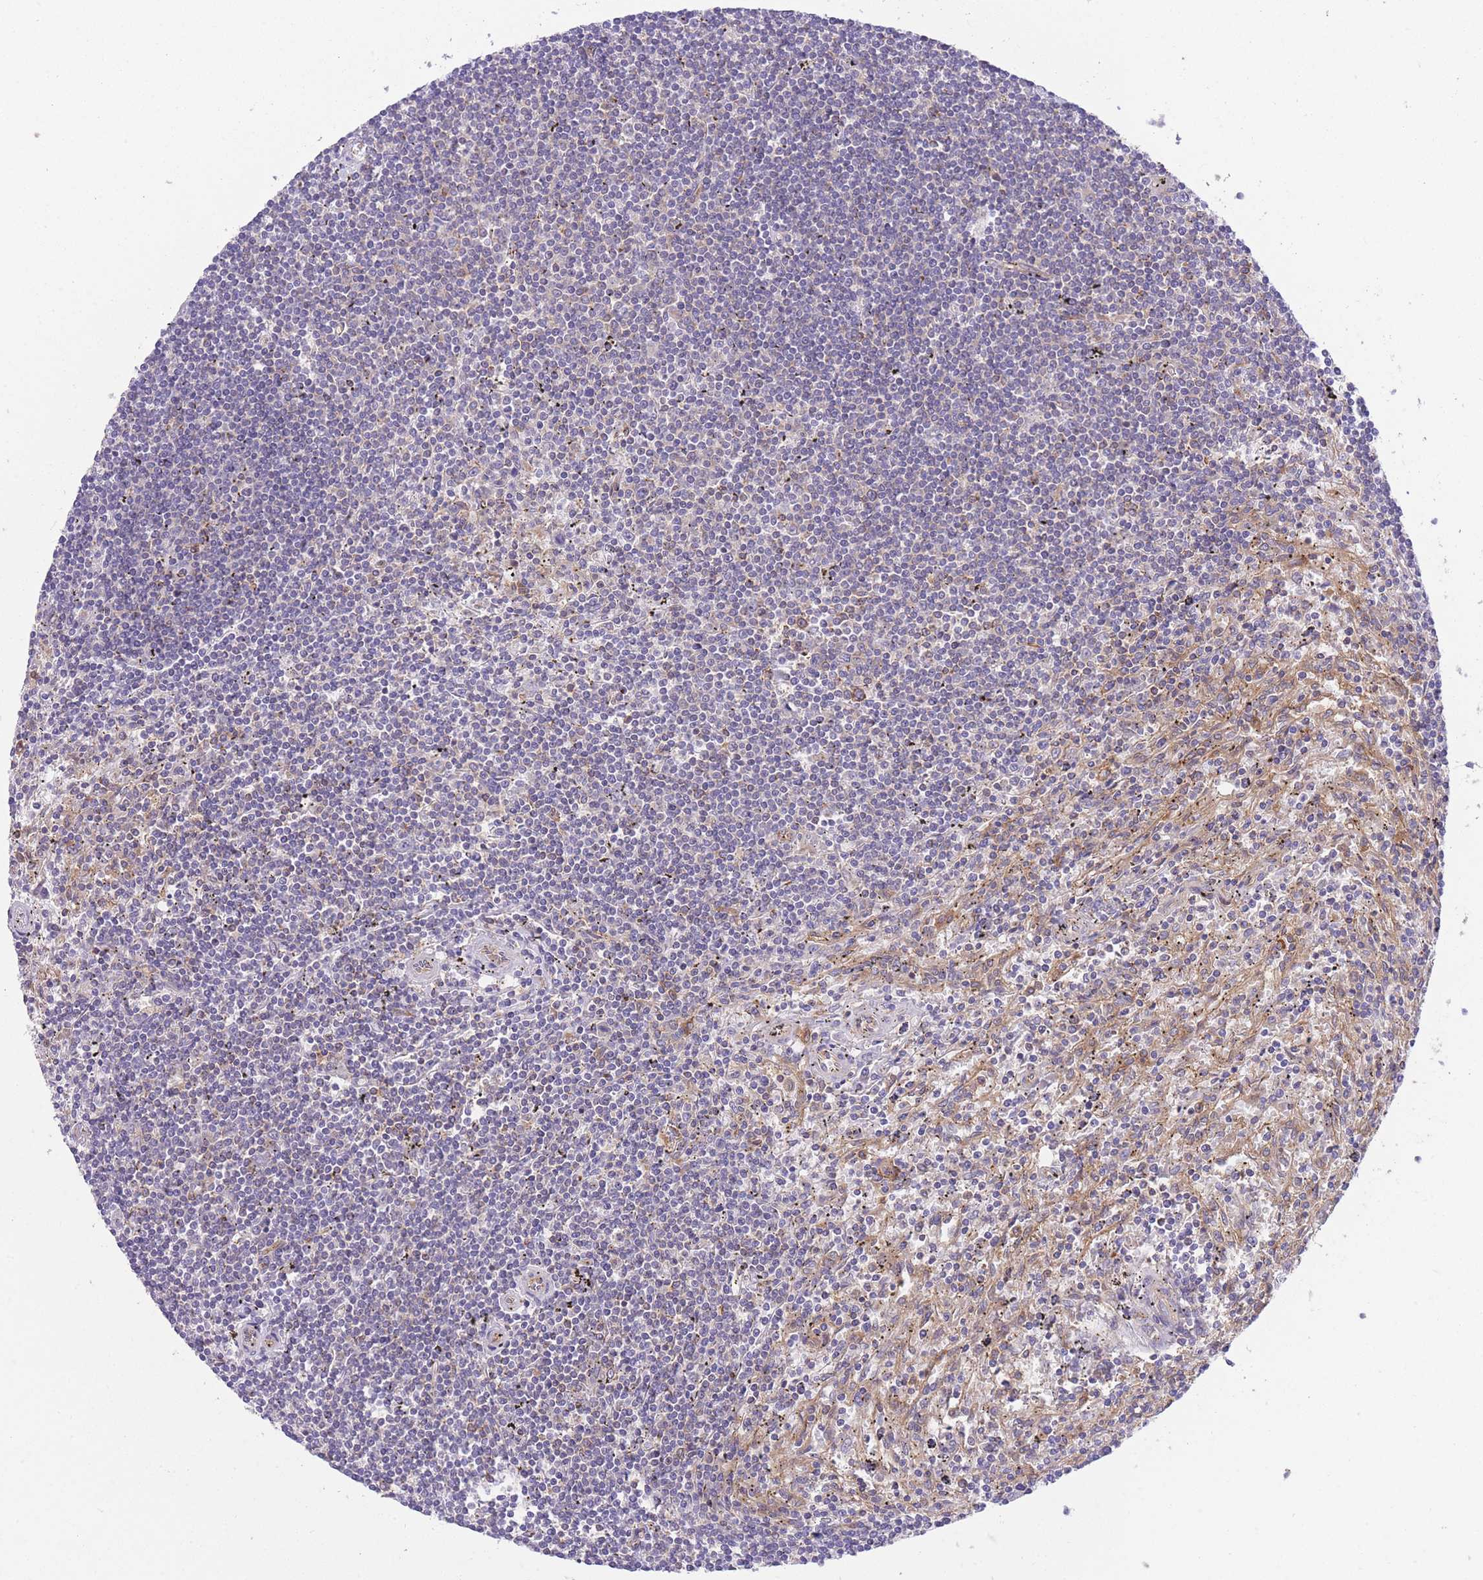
{"staining": {"intensity": "negative", "quantity": "none", "location": "none"}, "tissue": "lymphoma", "cell_type": "Tumor cells", "image_type": "cancer", "snomed": [{"axis": "morphology", "description": "Malignant lymphoma, non-Hodgkin's type, Low grade"}, {"axis": "topography", "description": "Spleen"}], "caption": "A photomicrograph of human low-grade malignant lymphoma, non-Hodgkin's type is negative for staining in tumor cells. The staining is performed using DAB brown chromogen with nuclei counter-stained in using hematoxylin.", "gene": "PRKAR1A", "patient": {"sex": "male", "age": 76}}